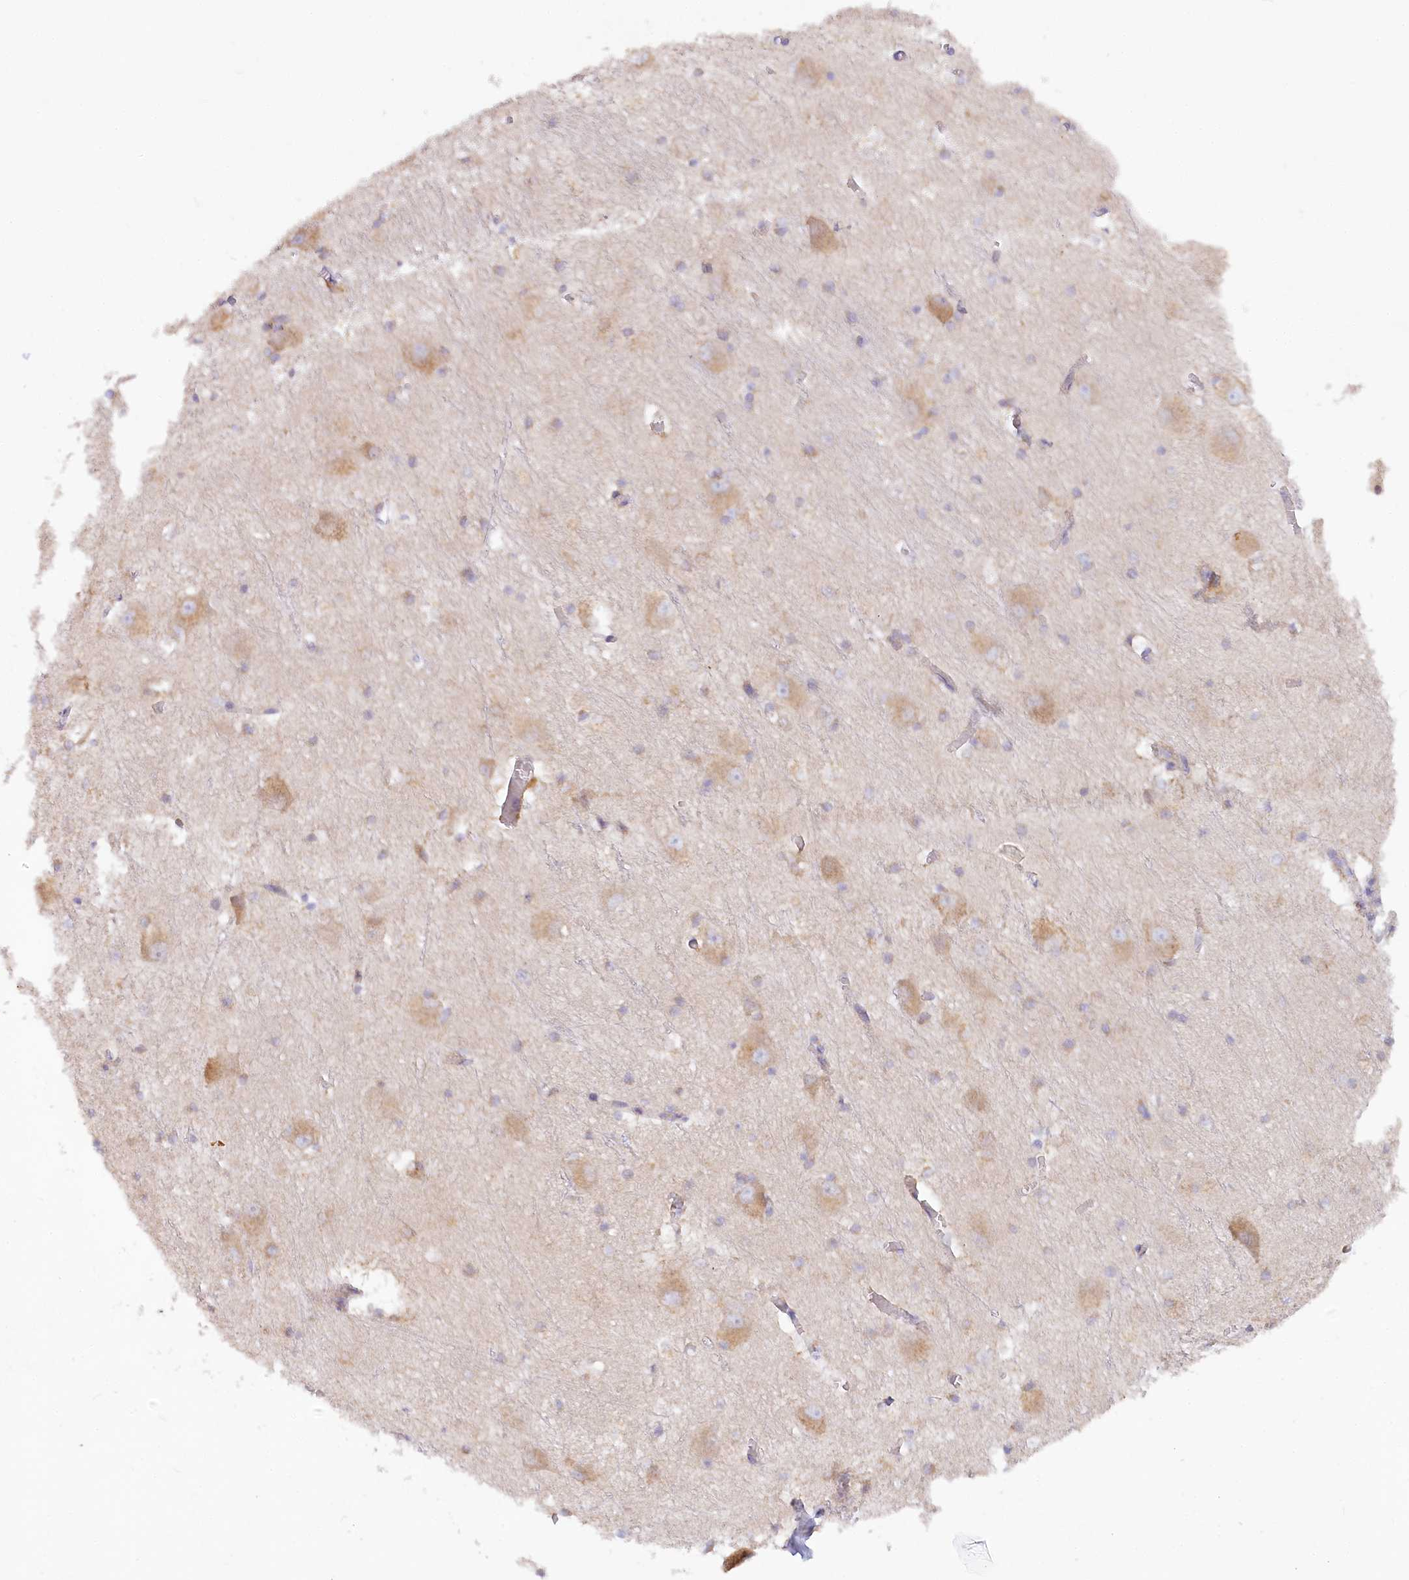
{"staining": {"intensity": "negative", "quantity": "none", "location": "none"}, "tissue": "caudate", "cell_type": "Glial cells", "image_type": "normal", "snomed": [{"axis": "morphology", "description": "Normal tissue, NOS"}, {"axis": "topography", "description": "Lateral ventricle wall"}], "caption": "This is an immunohistochemistry (IHC) micrograph of normal human caudate. There is no positivity in glial cells.", "gene": "PAIP2", "patient": {"sex": "male", "age": 37}}